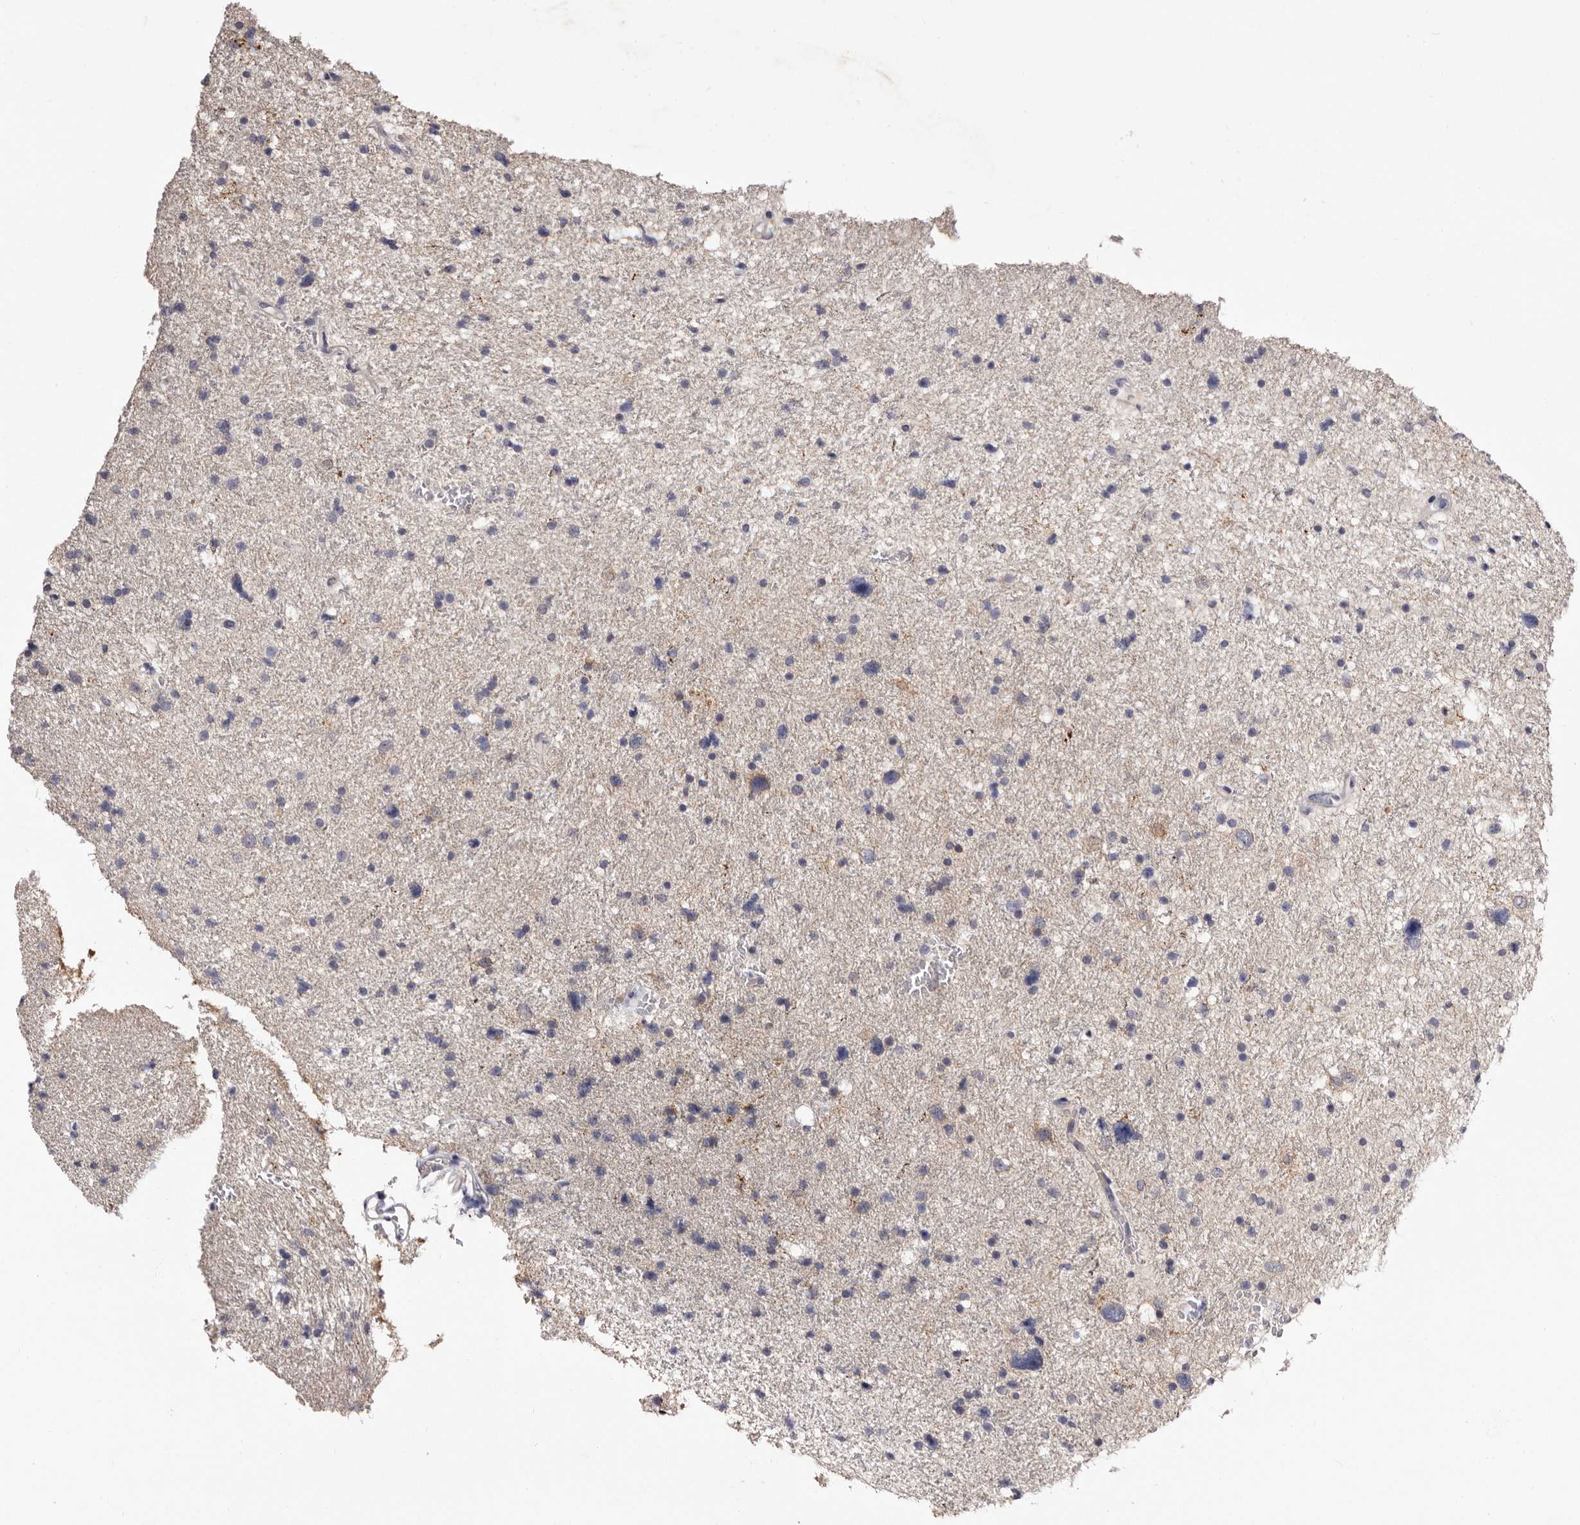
{"staining": {"intensity": "negative", "quantity": "none", "location": "none"}, "tissue": "glioma", "cell_type": "Tumor cells", "image_type": "cancer", "snomed": [{"axis": "morphology", "description": "Glioma, malignant, Low grade"}, {"axis": "topography", "description": "Brain"}], "caption": "Tumor cells show no significant protein positivity in glioma.", "gene": "LANCL2", "patient": {"sex": "female", "age": 37}}